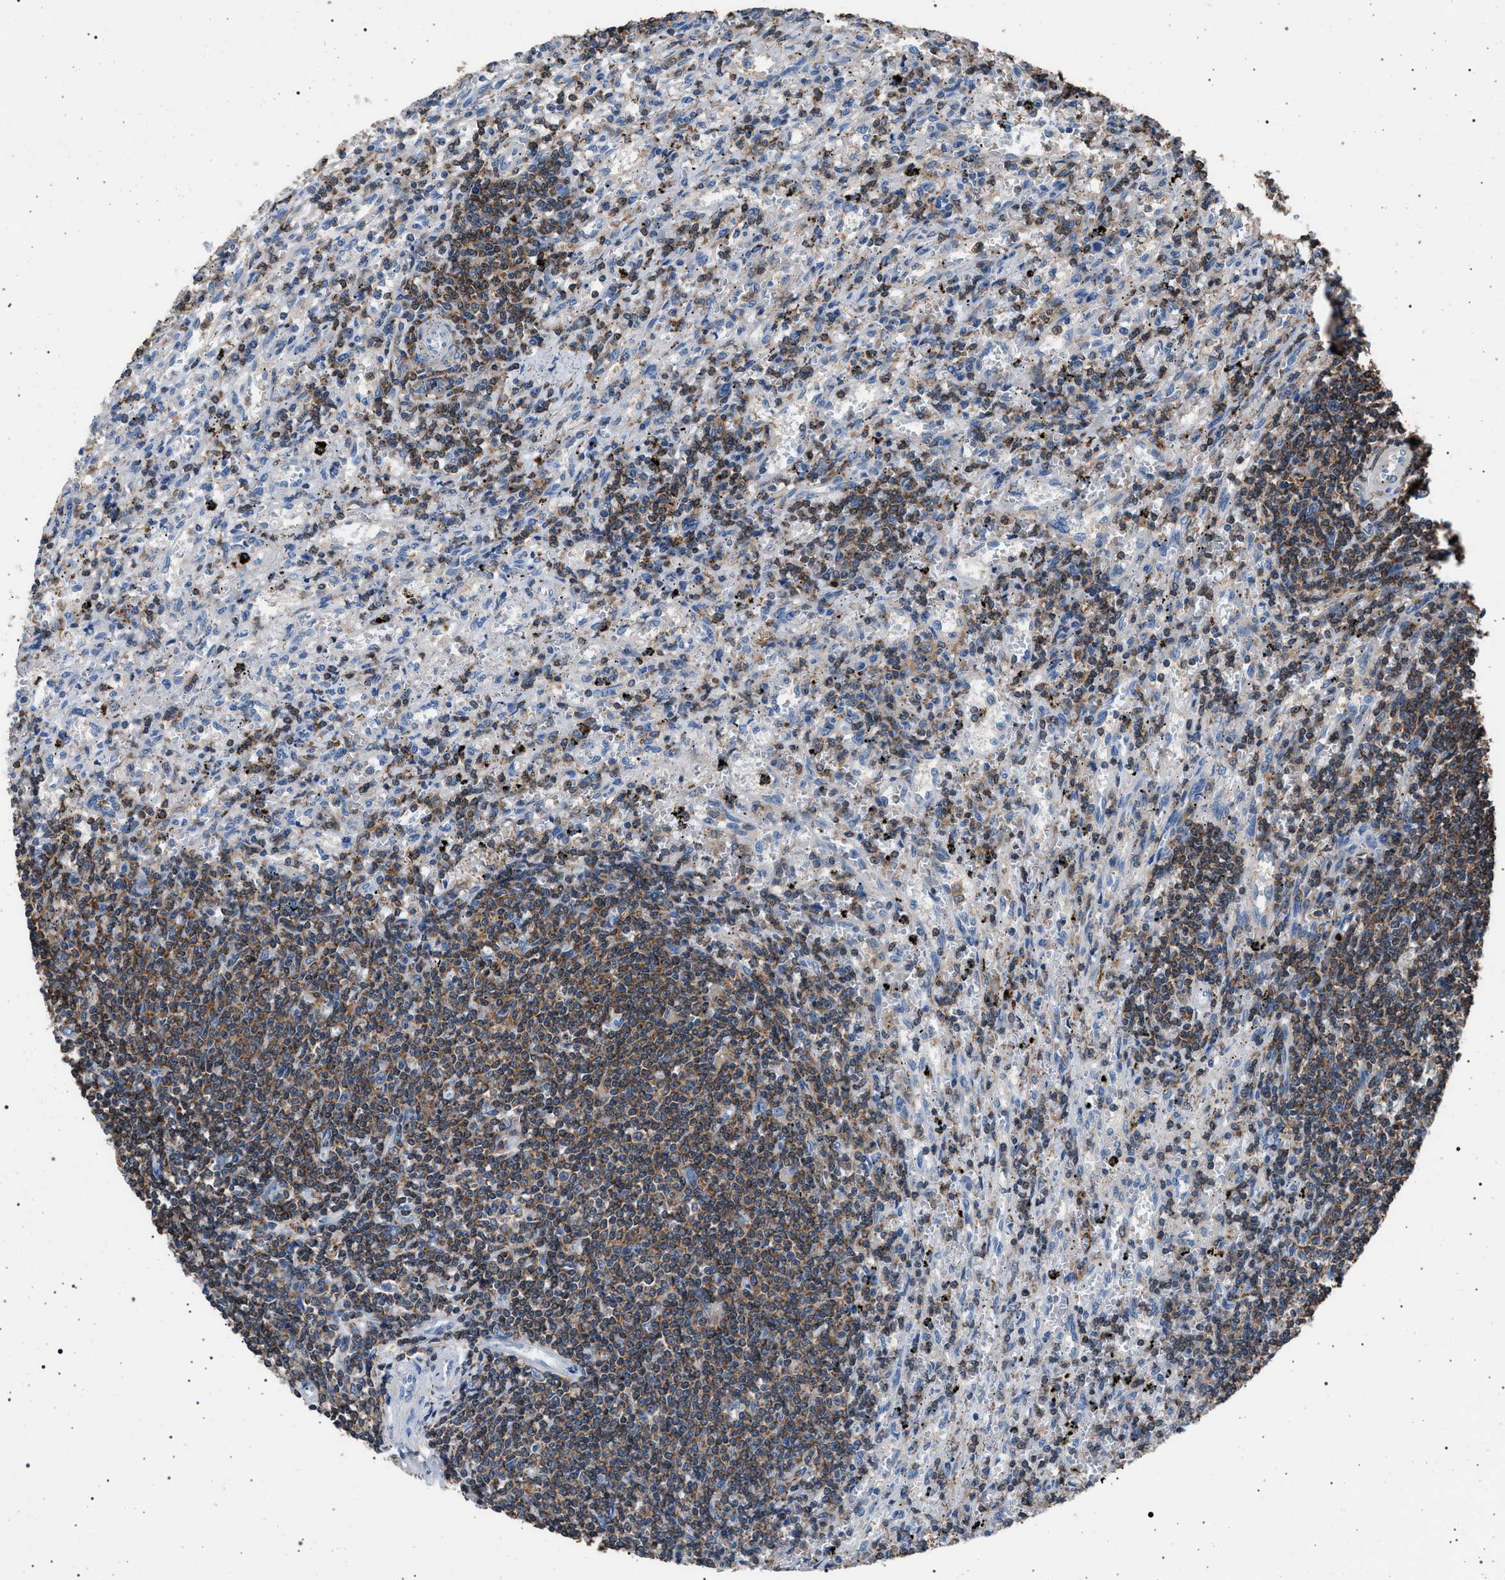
{"staining": {"intensity": "moderate", "quantity": "25%-75%", "location": "cytoplasmic/membranous"}, "tissue": "lymphoma", "cell_type": "Tumor cells", "image_type": "cancer", "snomed": [{"axis": "morphology", "description": "Malignant lymphoma, non-Hodgkin's type, Low grade"}, {"axis": "topography", "description": "Spleen"}], "caption": "IHC histopathology image of human low-grade malignant lymphoma, non-Hodgkin's type stained for a protein (brown), which exhibits medium levels of moderate cytoplasmic/membranous expression in approximately 25%-75% of tumor cells.", "gene": "SMAP2", "patient": {"sex": "male", "age": 76}}